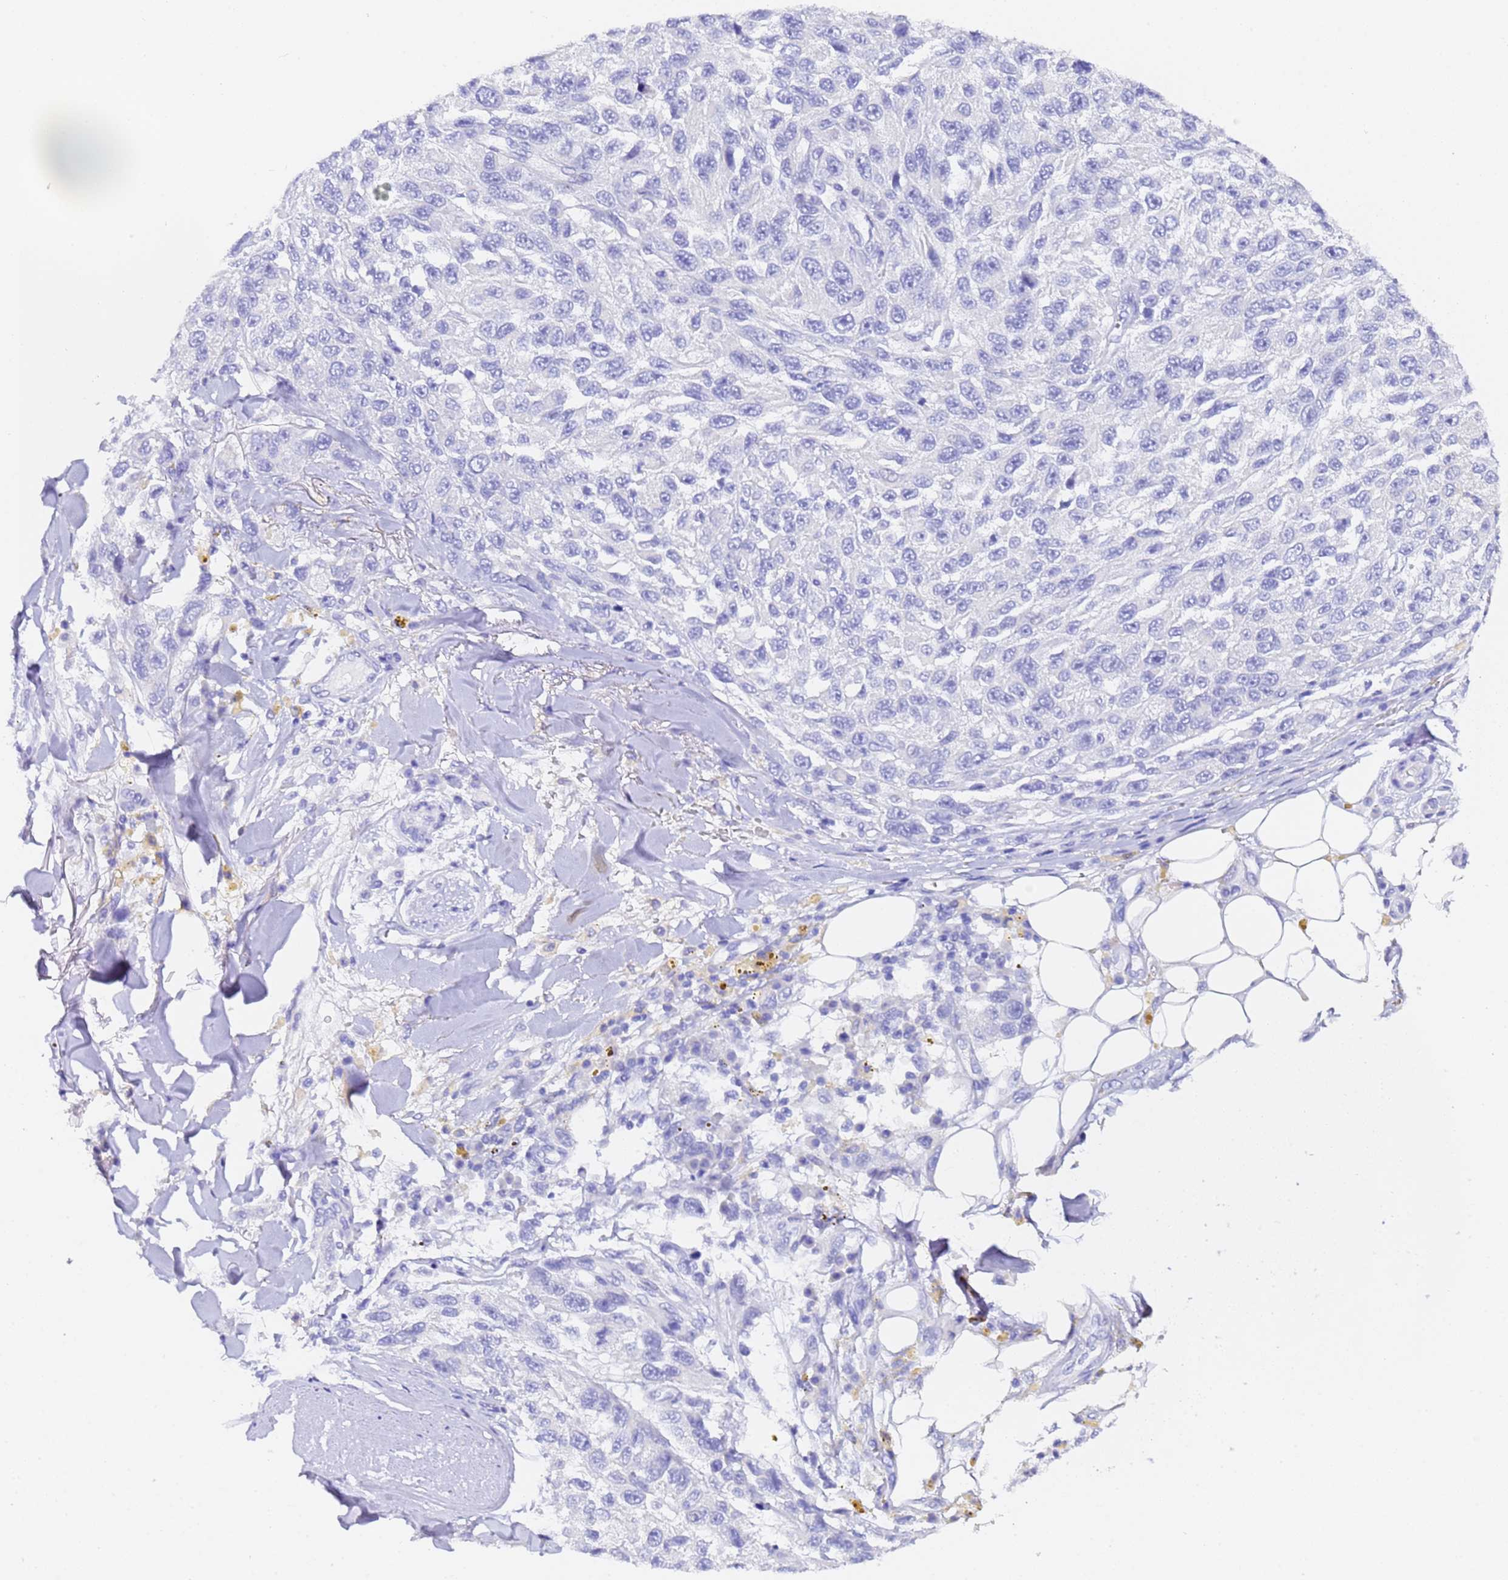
{"staining": {"intensity": "negative", "quantity": "none", "location": "none"}, "tissue": "melanoma", "cell_type": "Tumor cells", "image_type": "cancer", "snomed": [{"axis": "morphology", "description": "Normal tissue, NOS"}, {"axis": "morphology", "description": "Malignant melanoma, NOS"}, {"axis": "topography", "description": "Skin"}], "caption": "Tumor cells show no significant protein staining in melanoma.", "gene": "GABRA1", "patient": {"sex": "female", "age": 96}}